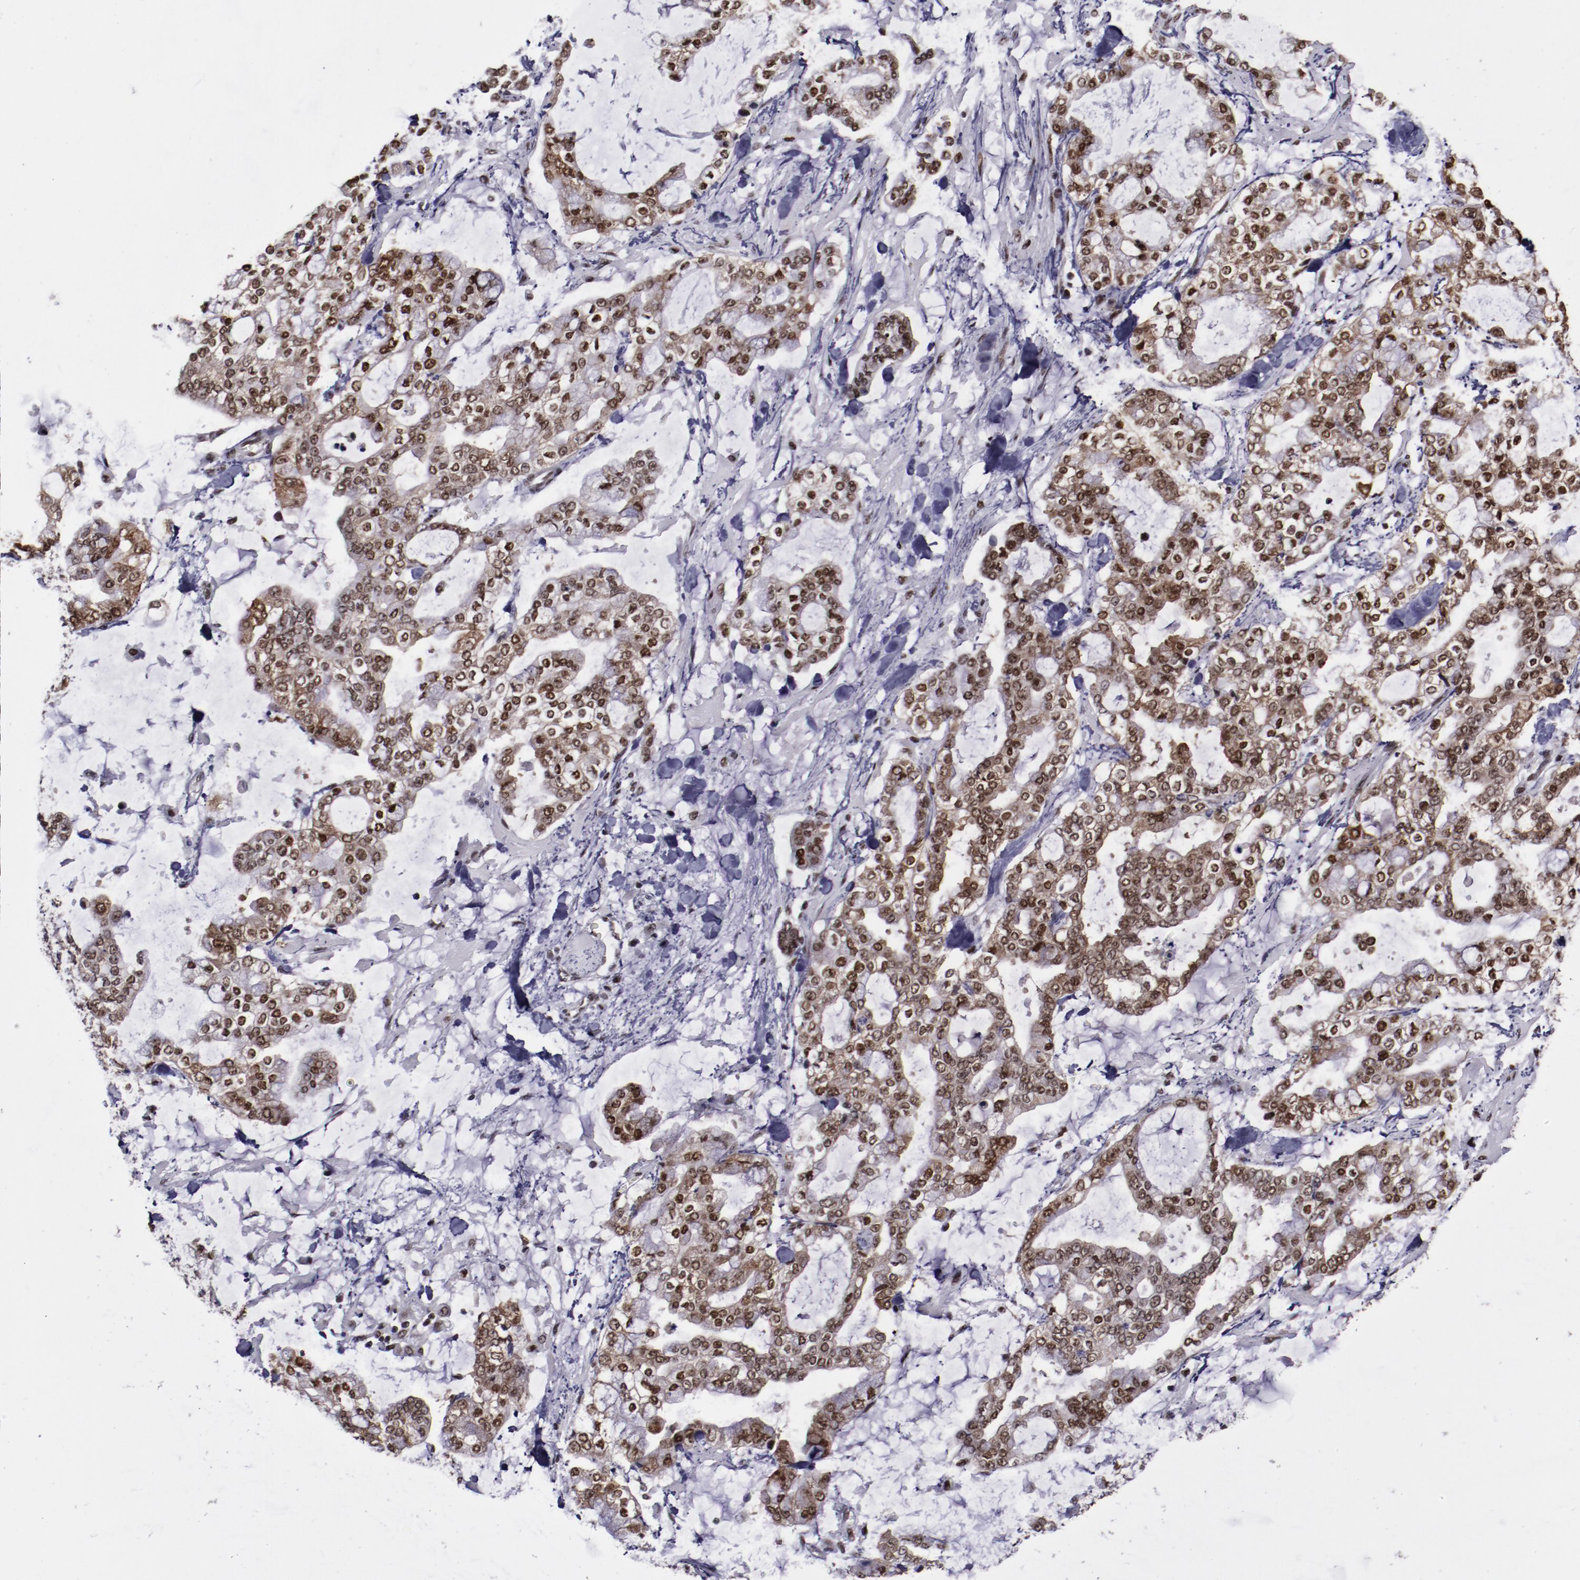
{"staining": {"intensity": "moderate", "quantity": ">75%", "location": "nuclear"}, "tissue": "stomach cancer", "cell_type": "Tumor cells", "image_type": "cancer", "snomed": [{"axis": "morphology", "description": "Normal tissue, NOS"}, {"axis": "morphology", "description": "Adenocarcinoma, NOS"}, {"axis": "topography", "description": "Stomach, upper"}, {"axis": "topography", "description": "Stomach"}], "caption": "Approximately >75% of tumor cells in human stomach cancer (adenocarcinoma) reveal moderate nuclear protein positivity as visualized by brown immunohistochemical staining.", "gene": "ERH", "patient": {"sex": "male", "age": 76}}